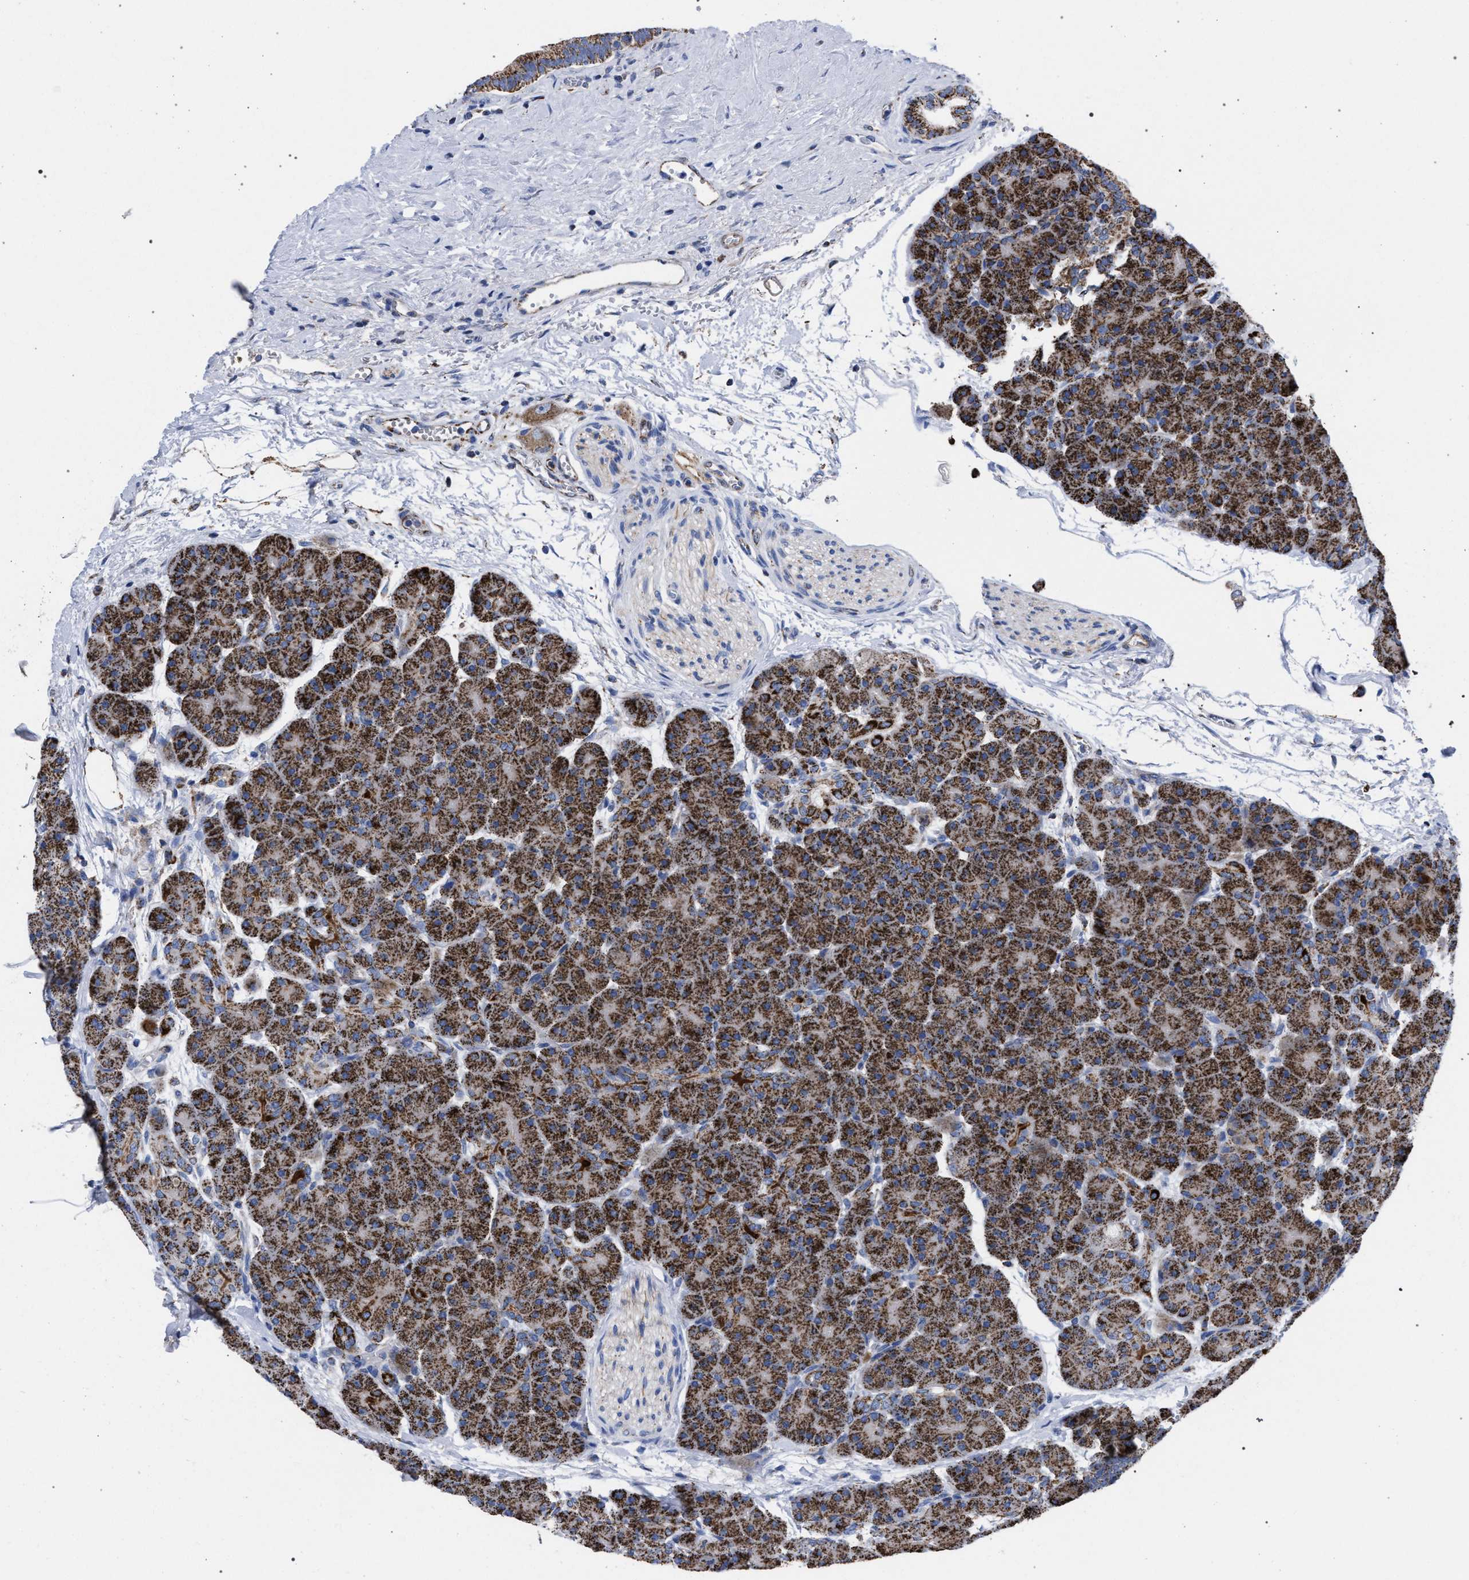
{"staining": {"intensity": "strong", "quantity": ">75%", "location": "cytoplasmic/membranous"}, "tissue": "pancreas", "cell_type": "Exocrine glandular cells", "image_type": "normal", "snomed": [{"axis": "morphology", "description": "Normal tissue, NOS"}, {"axis": "topography", "description": "Pancreas"}], "caption": "DAB immunohistochemical staining of normal pancreas shows strong cytoplasmic/membranous protein expression in approximately >75% of exocrine glandular cells. The protein of interest is stained brown, and the nuclei are stained in blue (DAB IHC with brightfield microscopy, high magnification).", "gene": "ACADS", "patient": {"sex": "male", "age": 66}}